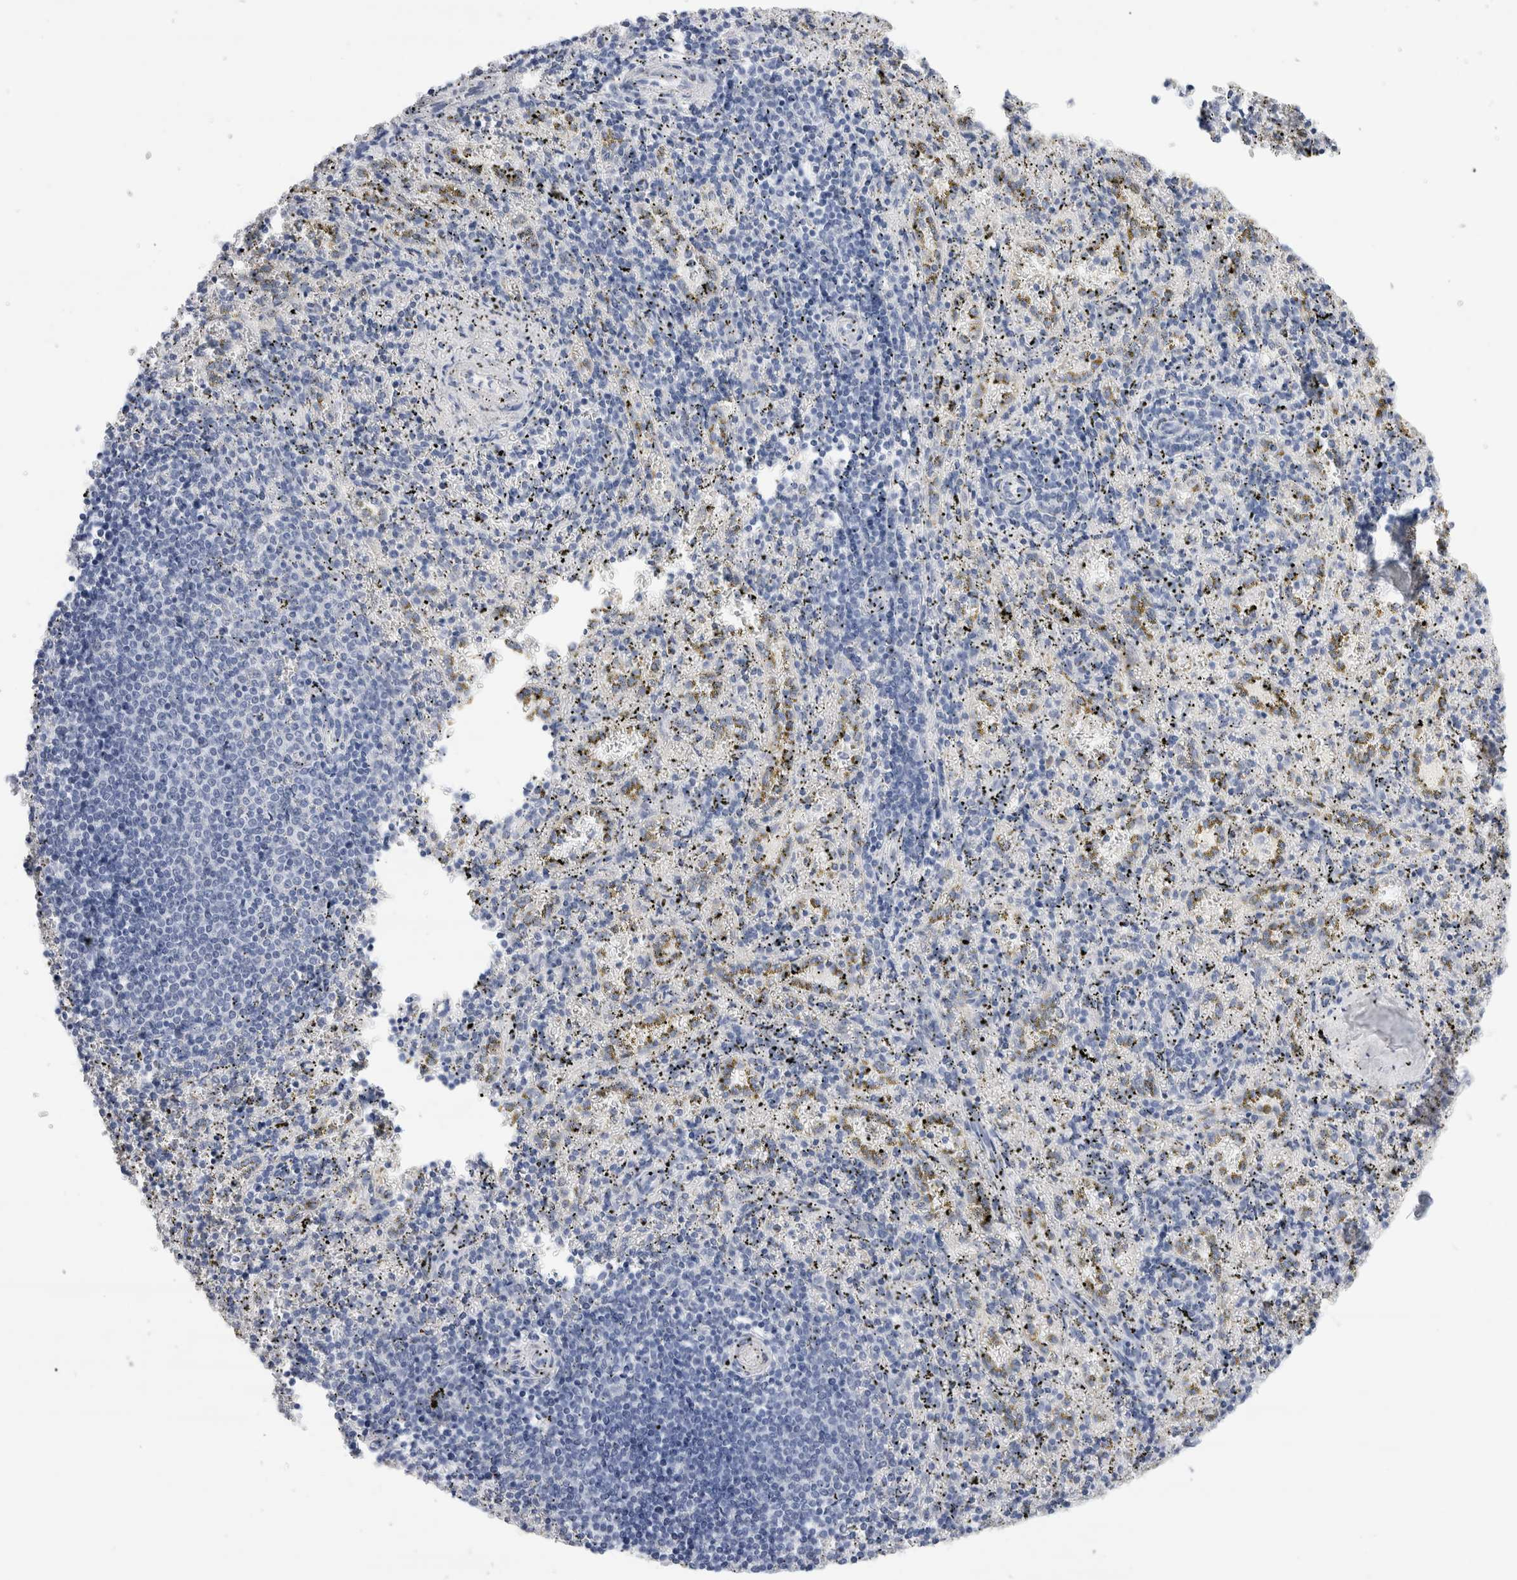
{"staining": {"intensity": "negative", "quantity": "none", "location": "none"}, "tissue": "spleen", "cell_type": "Cells in red pulp", "image_type": "normal", "snomed": [{"axis": "morphology", "description": "Normal tissue, NOS"}, {"axis": "topography", "description": "Spleen"}], "caption": "A high-resolution histopathology image shows immunohistochemistry (IHC) staining of benign spleen, which reveals no significant staining in cells in red pulp. The staining was performed using DAB (3,3'-diaminobenzidine) to visualize the protein expression in brown, while the nuclei were stained in blue with hematoxylin (Magnification: 20x).", "gene": "SLC22A12", "patient": {"sex": "male", "age": 11}}